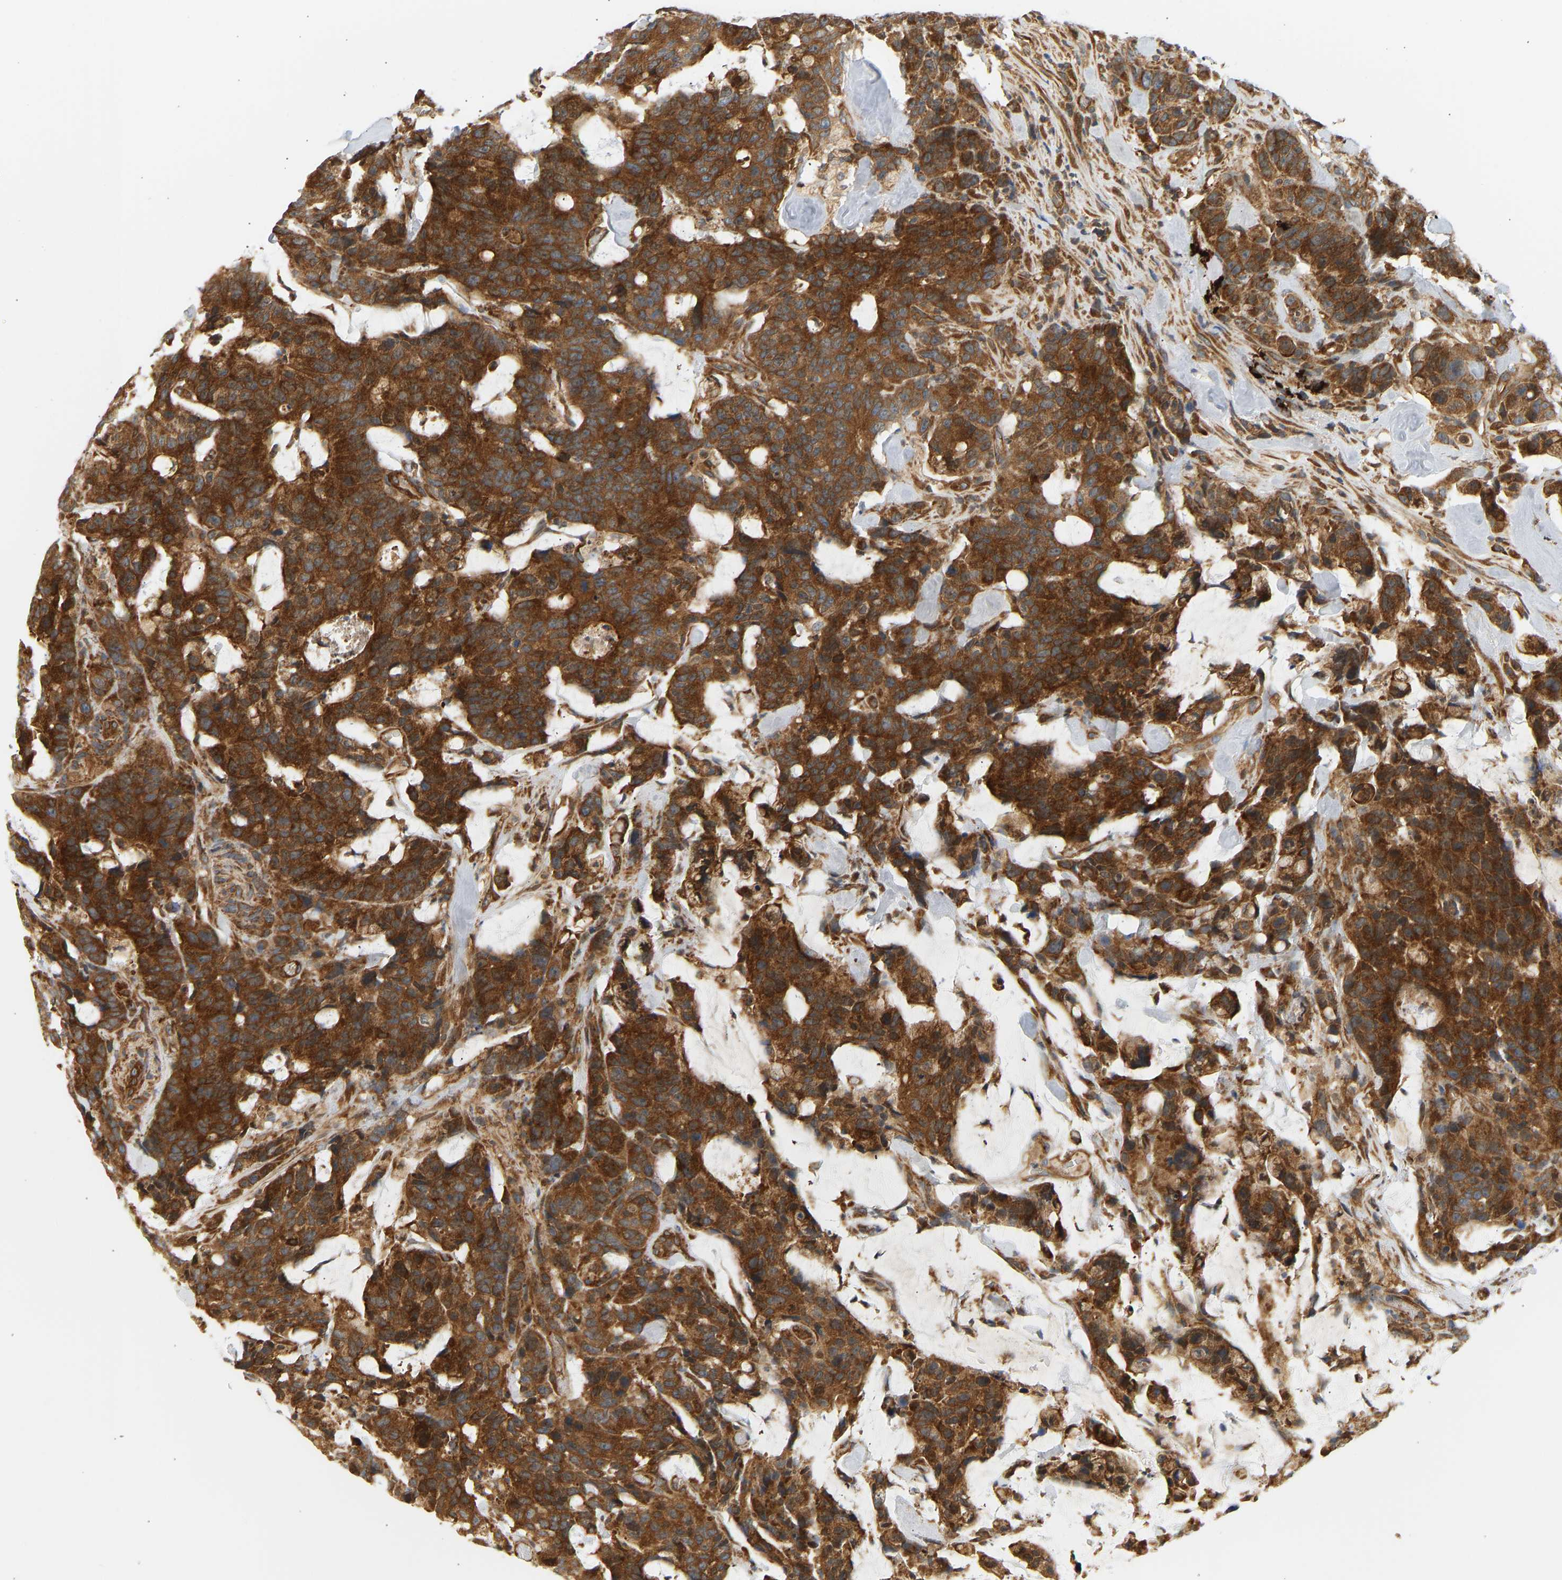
{"staining": {"intensity": "strong", "quantity": ">75%", "location": "cytoplasmic/membranous"}, "tissue": "colorectal cancer", "cell_type": "Tumor cells", "image_type": "cancer", "snomed": [{"axis": "morphology", "description": "Adenocarcinoma, NOS"}, {"axis": "topography", "description": "Colon"}], "caption": "Human adenocarcinoma (colorectal) stained with a protein marker shows strong staining in tumor cells.", "gene": "CEP57", "patient": {"sex": "female", "age": 86}}